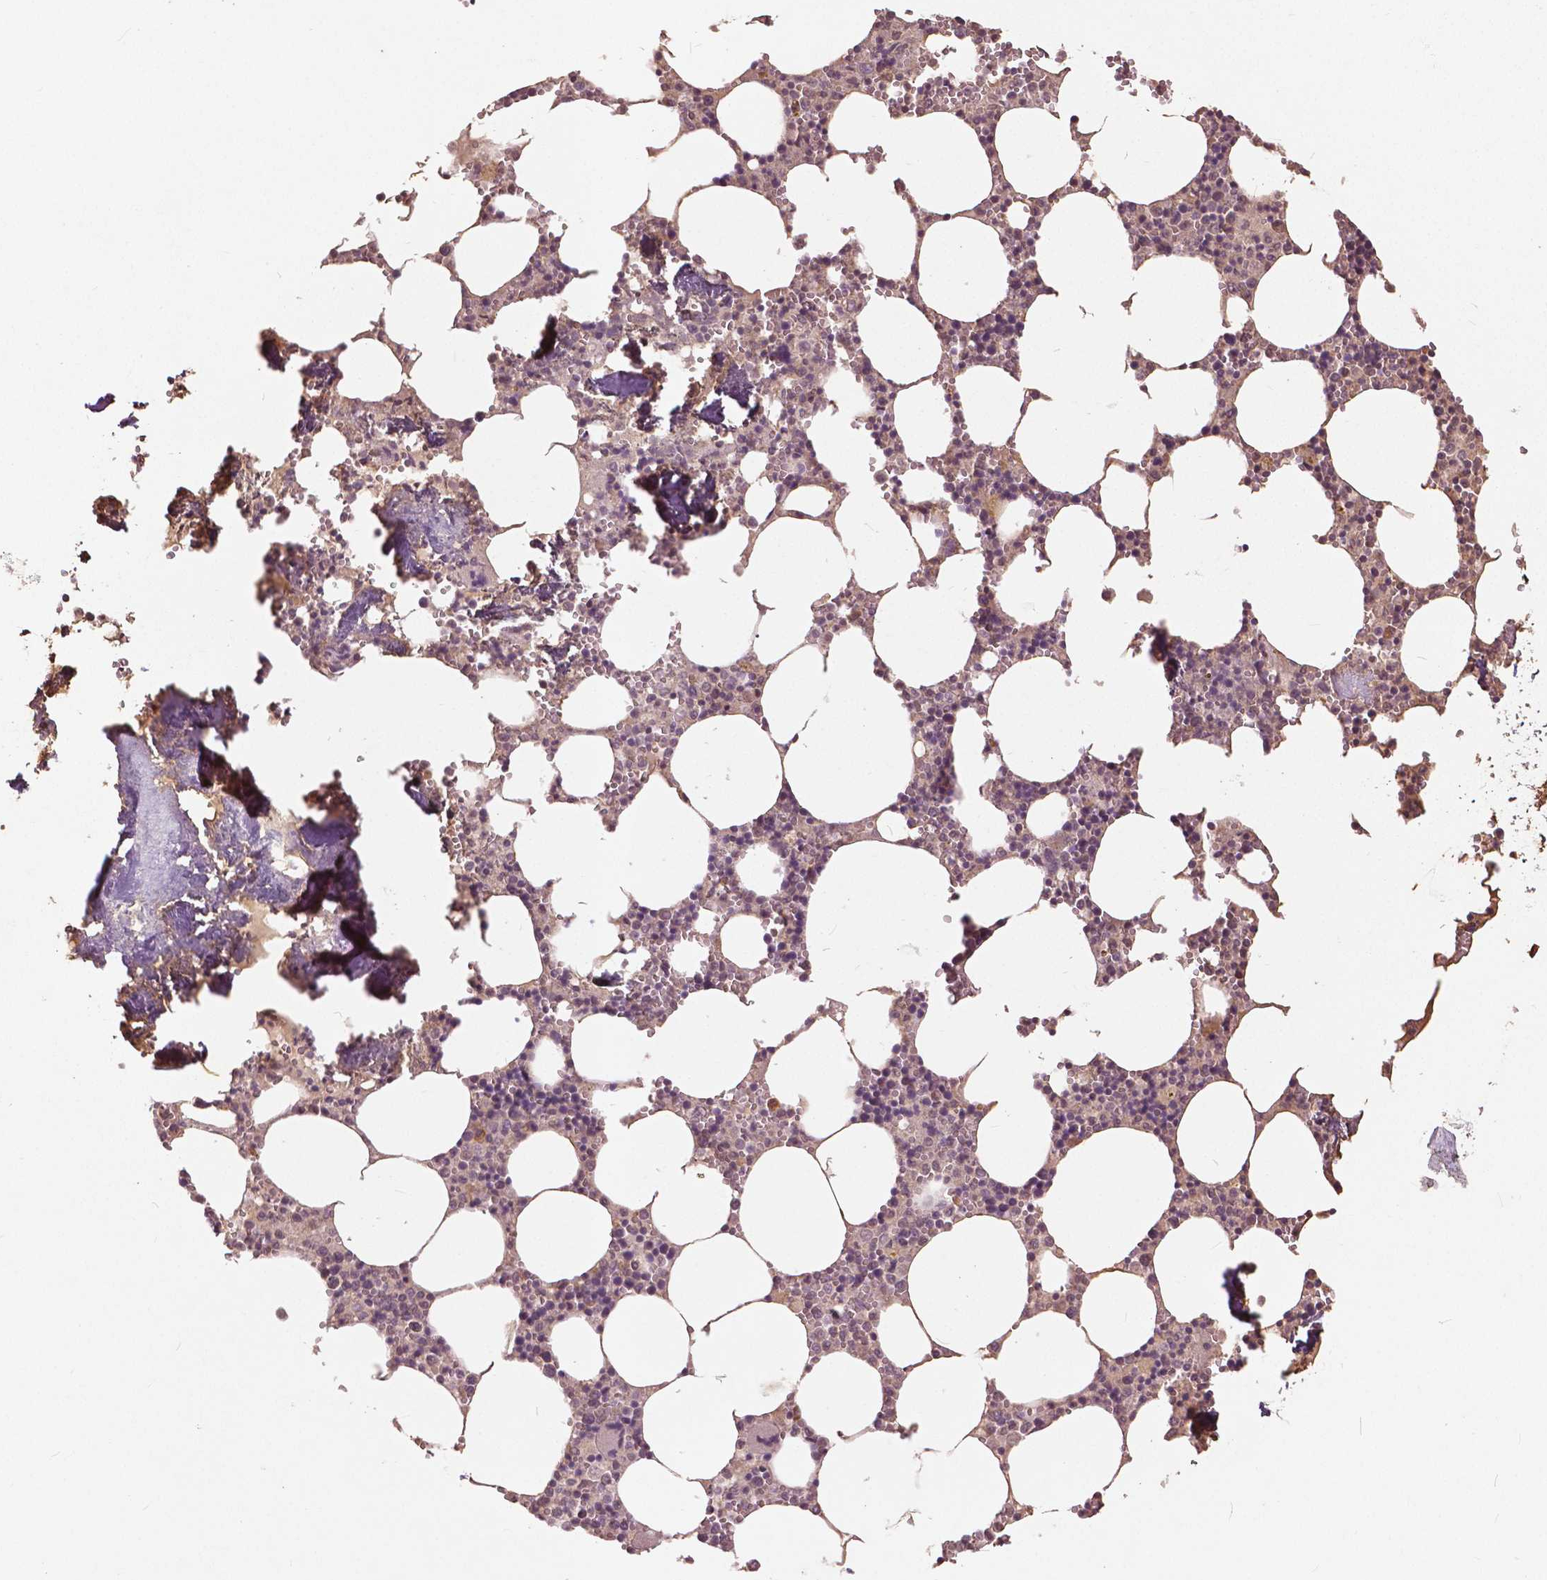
{"staining": {"intensity": "weak", "quantity": "25%-75%", "location": "nuclear"}, "tissue": "bone marrow", "cell_type": "Hematopoietic cells", "image_type": "normal", "snomed": [{"axis": "morphology", "description": "Normal tissue, NOS"}, {"axis": "topography", "description": "Bone marrow"}], "caption": "Bone marrow stained for a protein (brown) demonstrates weak nuclear positive expression in approximately 25%-75% of hematopoietic cells.", "gene": "ANGPTL4", "patient": {"sex": "male", "age": 54}}